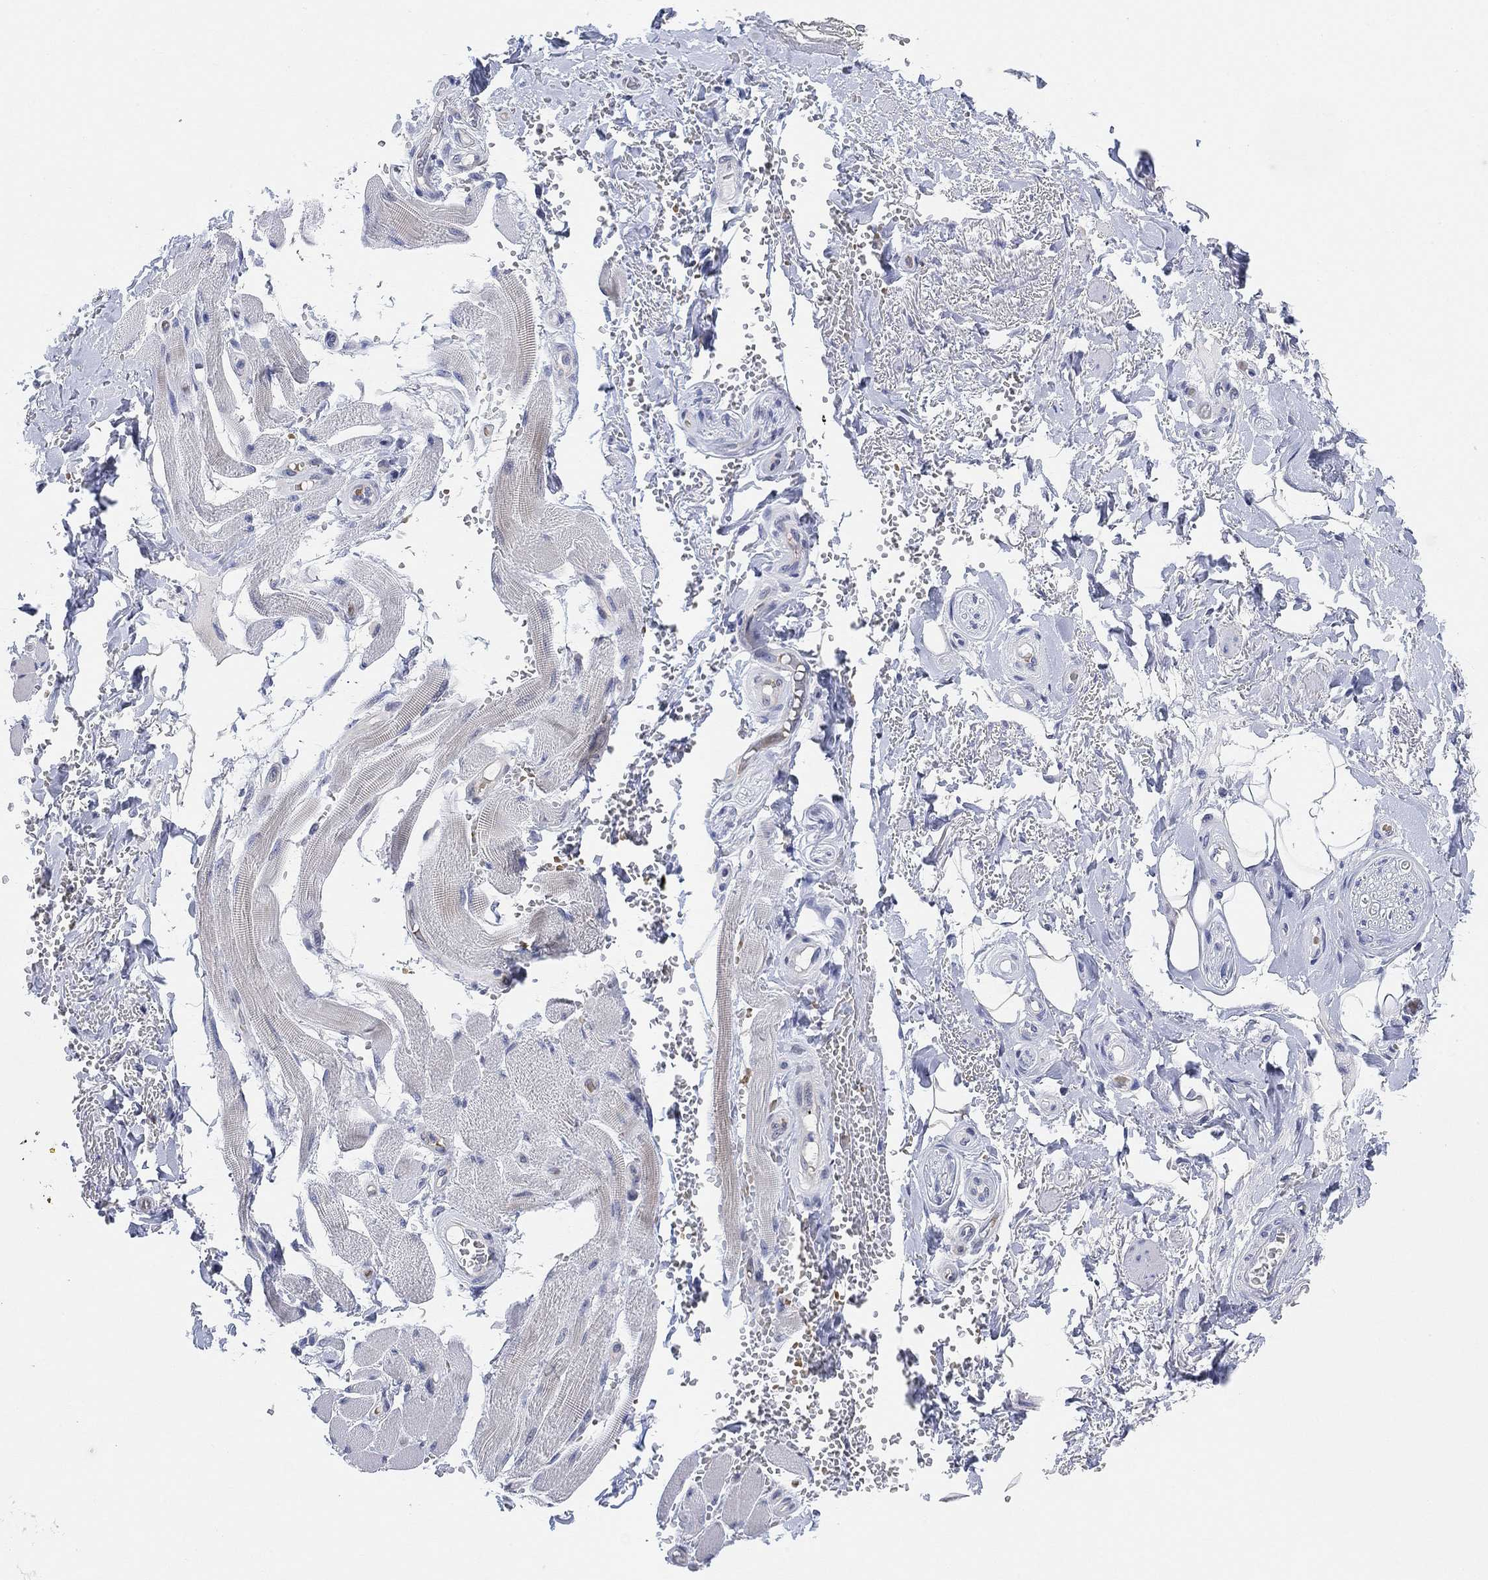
{"staining": {"intensity": "negative", "quantity": "none", "location": "none"}, "tissue": "adipose tissue", "cell_type": "Adipocytes", "image_type": "normal", "snomed": [{"axis": "morphology", "description": "Normal tissue, NOS"}, {"axis": "topography", "description": "Anal"}, {"axis": "topography", "description": "Peripheral nerve tissue"}], "caption": "IHC of benign adipose tissue demonstrates no positivity in adipocytes.", "gene": "PAX6", "patient": {"sex": "male", "age": 53}}